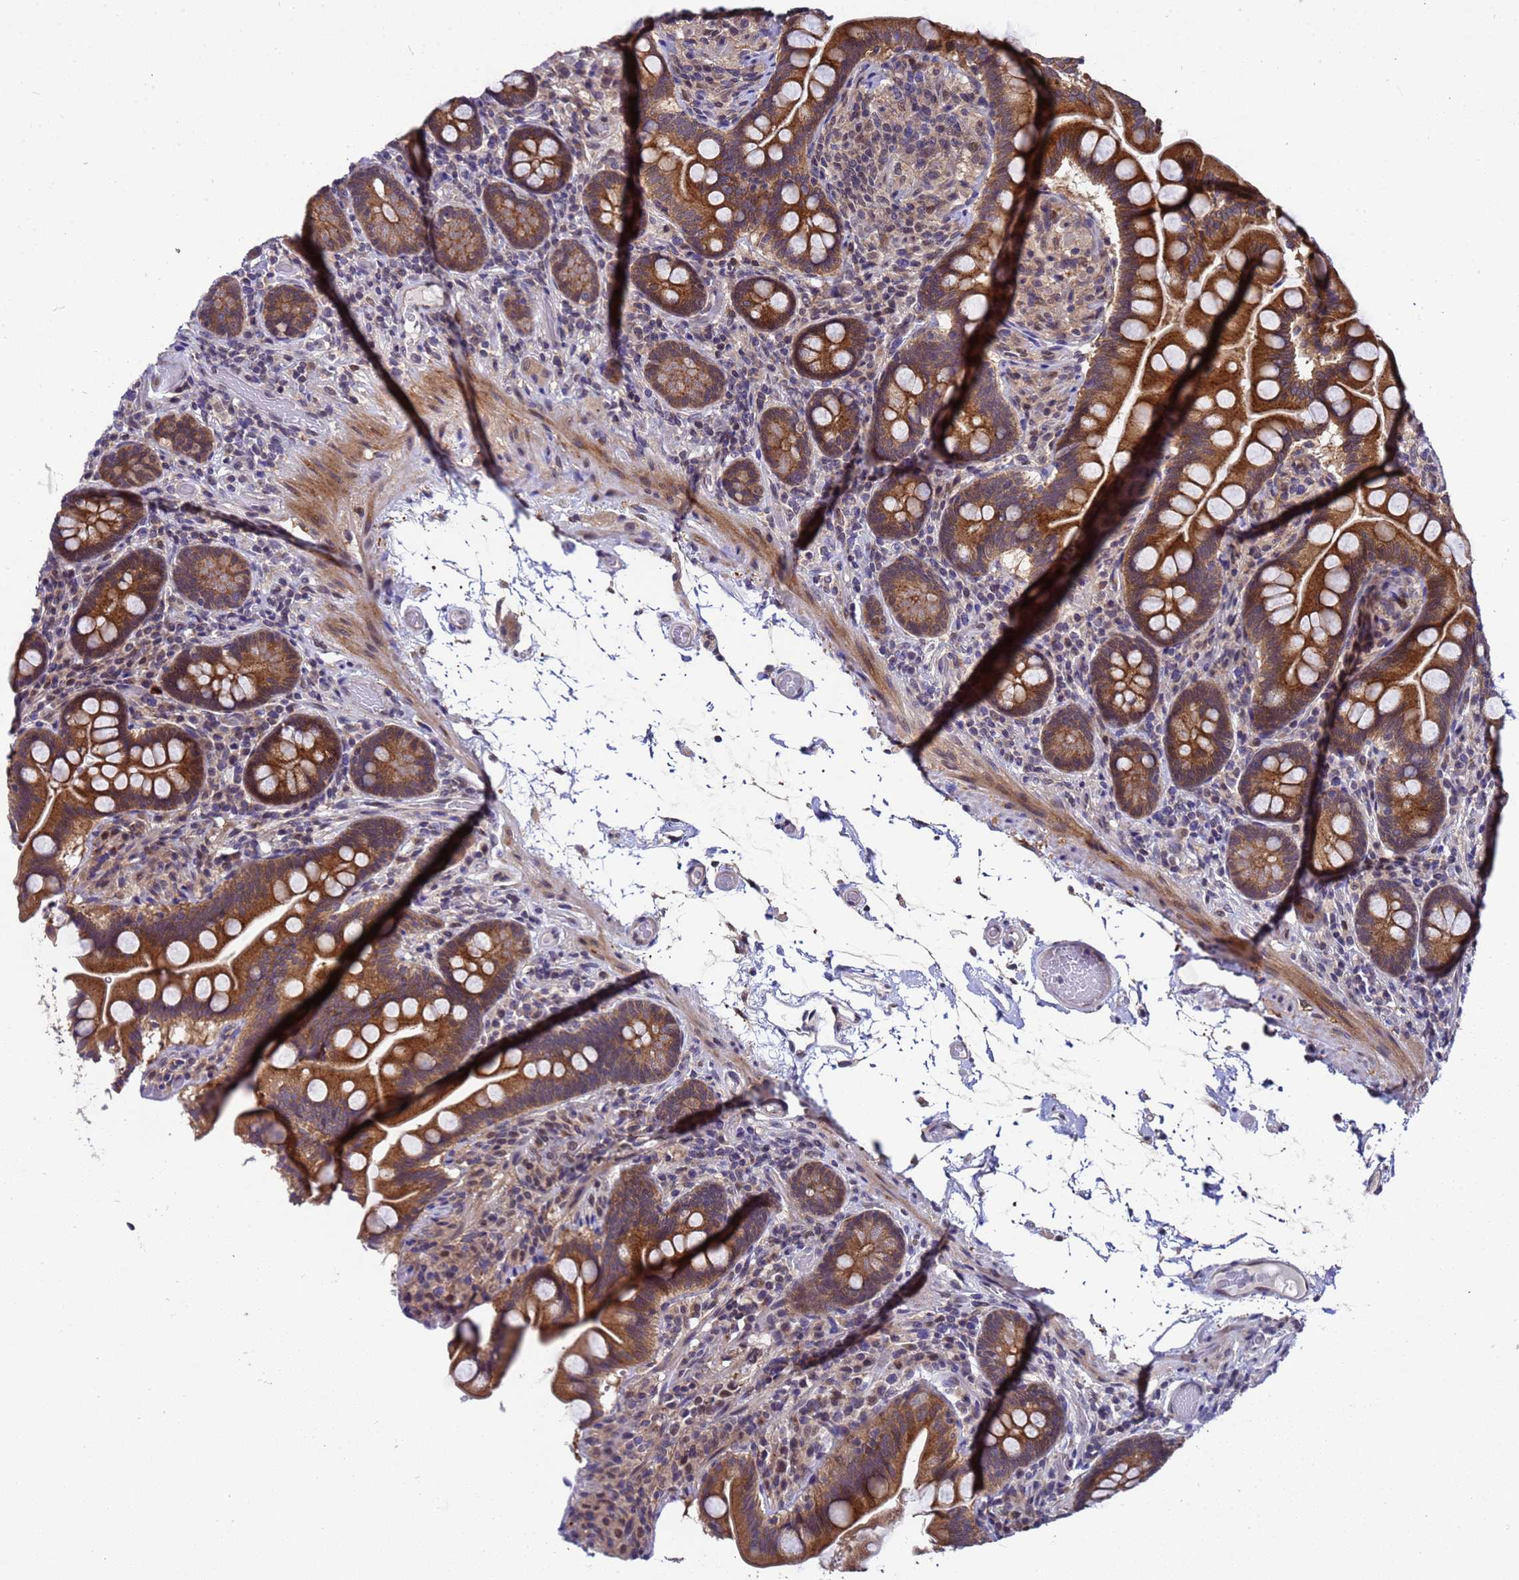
{"staining": {"intensity": "strong", "quantity": ">75%", "location": "cytoplasmic/membranous"}, "tissue": "small intestine", "cell_type": "Glandular cells", "image_type": "normal", "snomed": [{"axis": "morphology", "description": "Normal tissue, NOS"}, {"axis": "topography", "description": "Small intestine"}], "caption": "The histopathology image exhibits immunohistochemical staining of benign small intestine. There is strong cytoplasmic/membranous expression is present in approximately >75% of glandular cells. The protein of interest is shown in brown color, while the nuclei are stained blue.", "gene": "ANAPC13", "patient": {"sex": "female", "age": 64}}